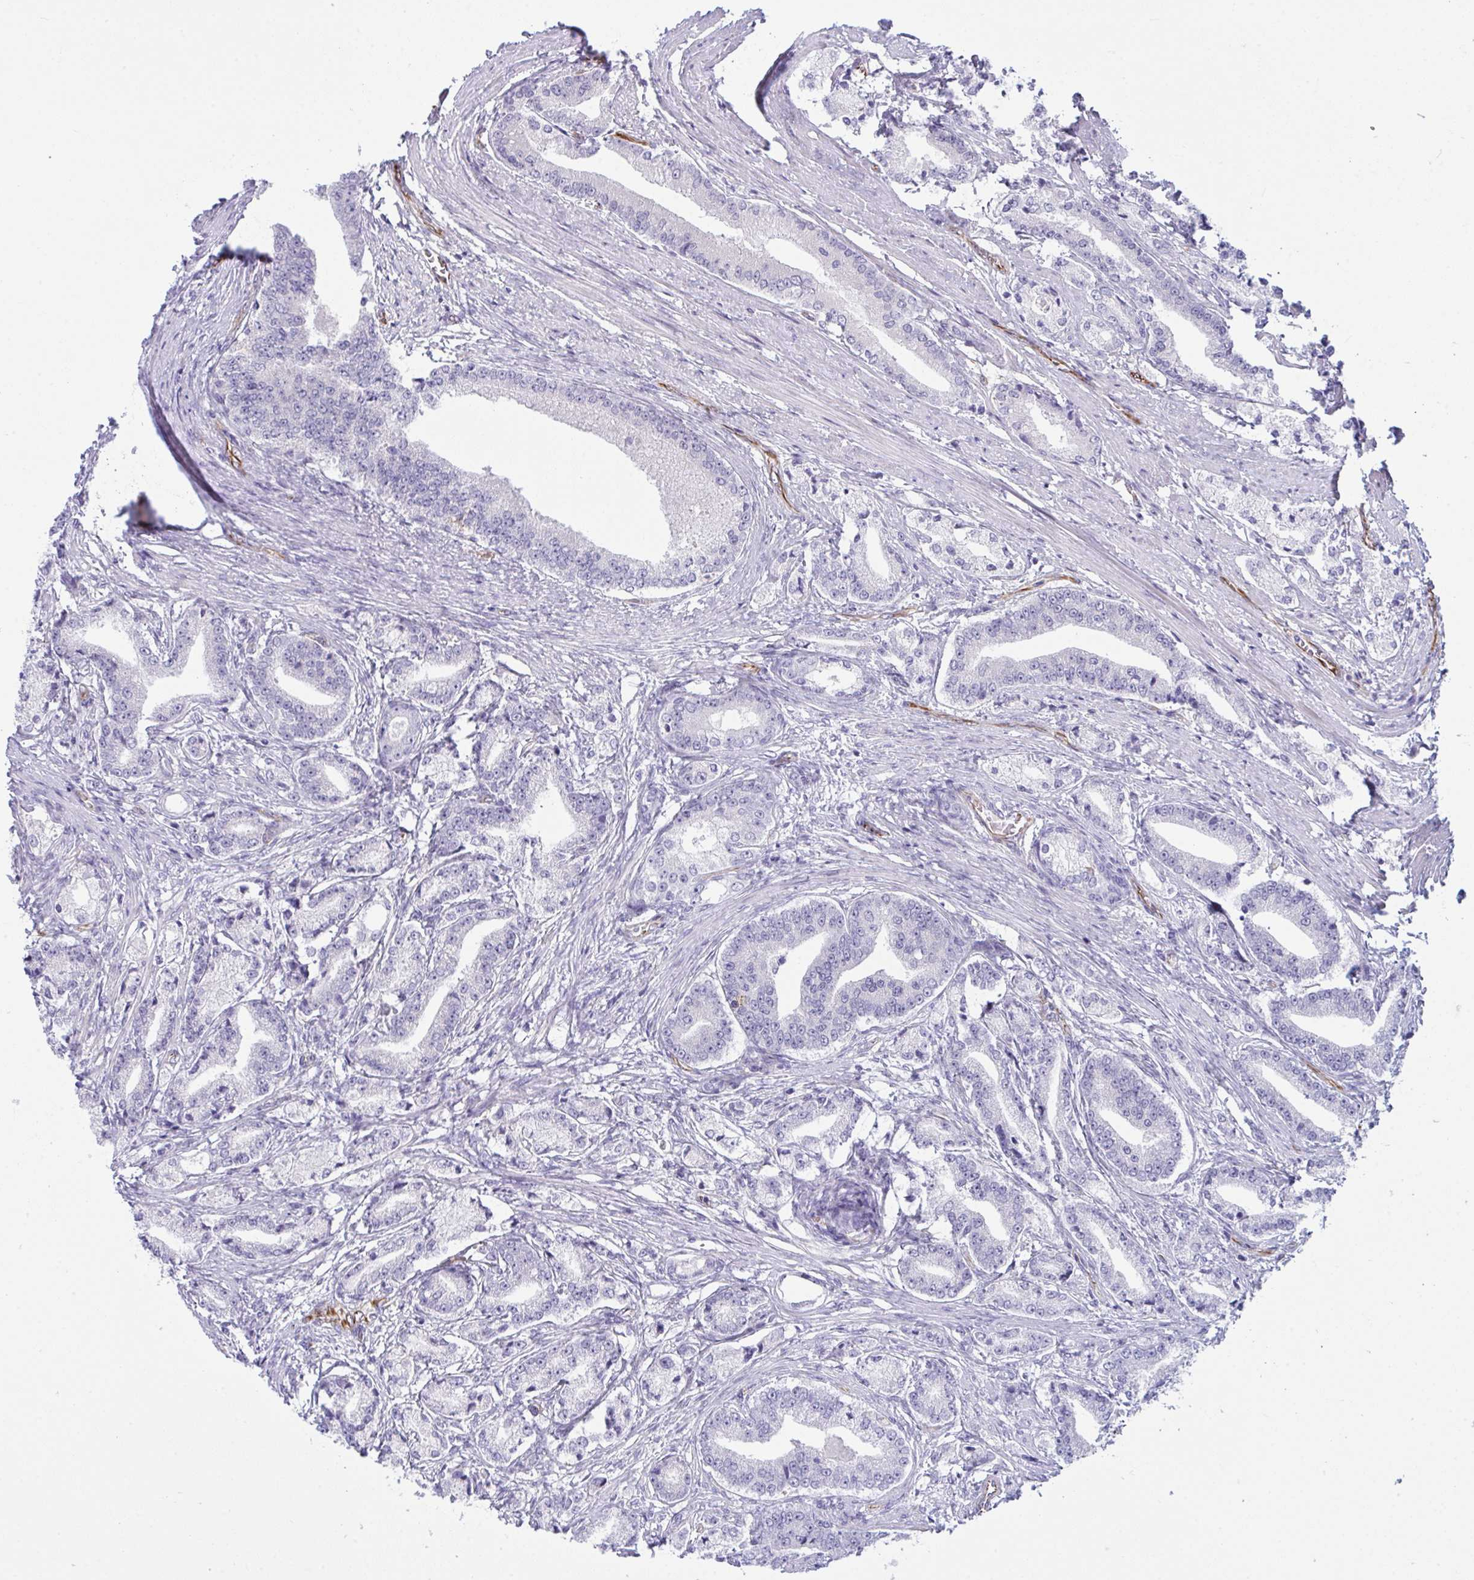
{"staining": {"intensity": "negative", "quantity": "none", "location": "none"}, "tissue": "prostate cancer", "cell_type": "Tumor cells", "image_type": "cancer", "snomed": [{"axis": "morphology", "description": "Adenocarcinoma, High grade"}, {"axis": "topography", "description": "Prostate and seminal vesicle, NOS"}], "caption": "The immunohistochemistry micrograph has no significant expression in tumor cells of prostate cancer tissue.", "gene": "DCBLD1", "patient": {"sex": "male", "age": 61}}